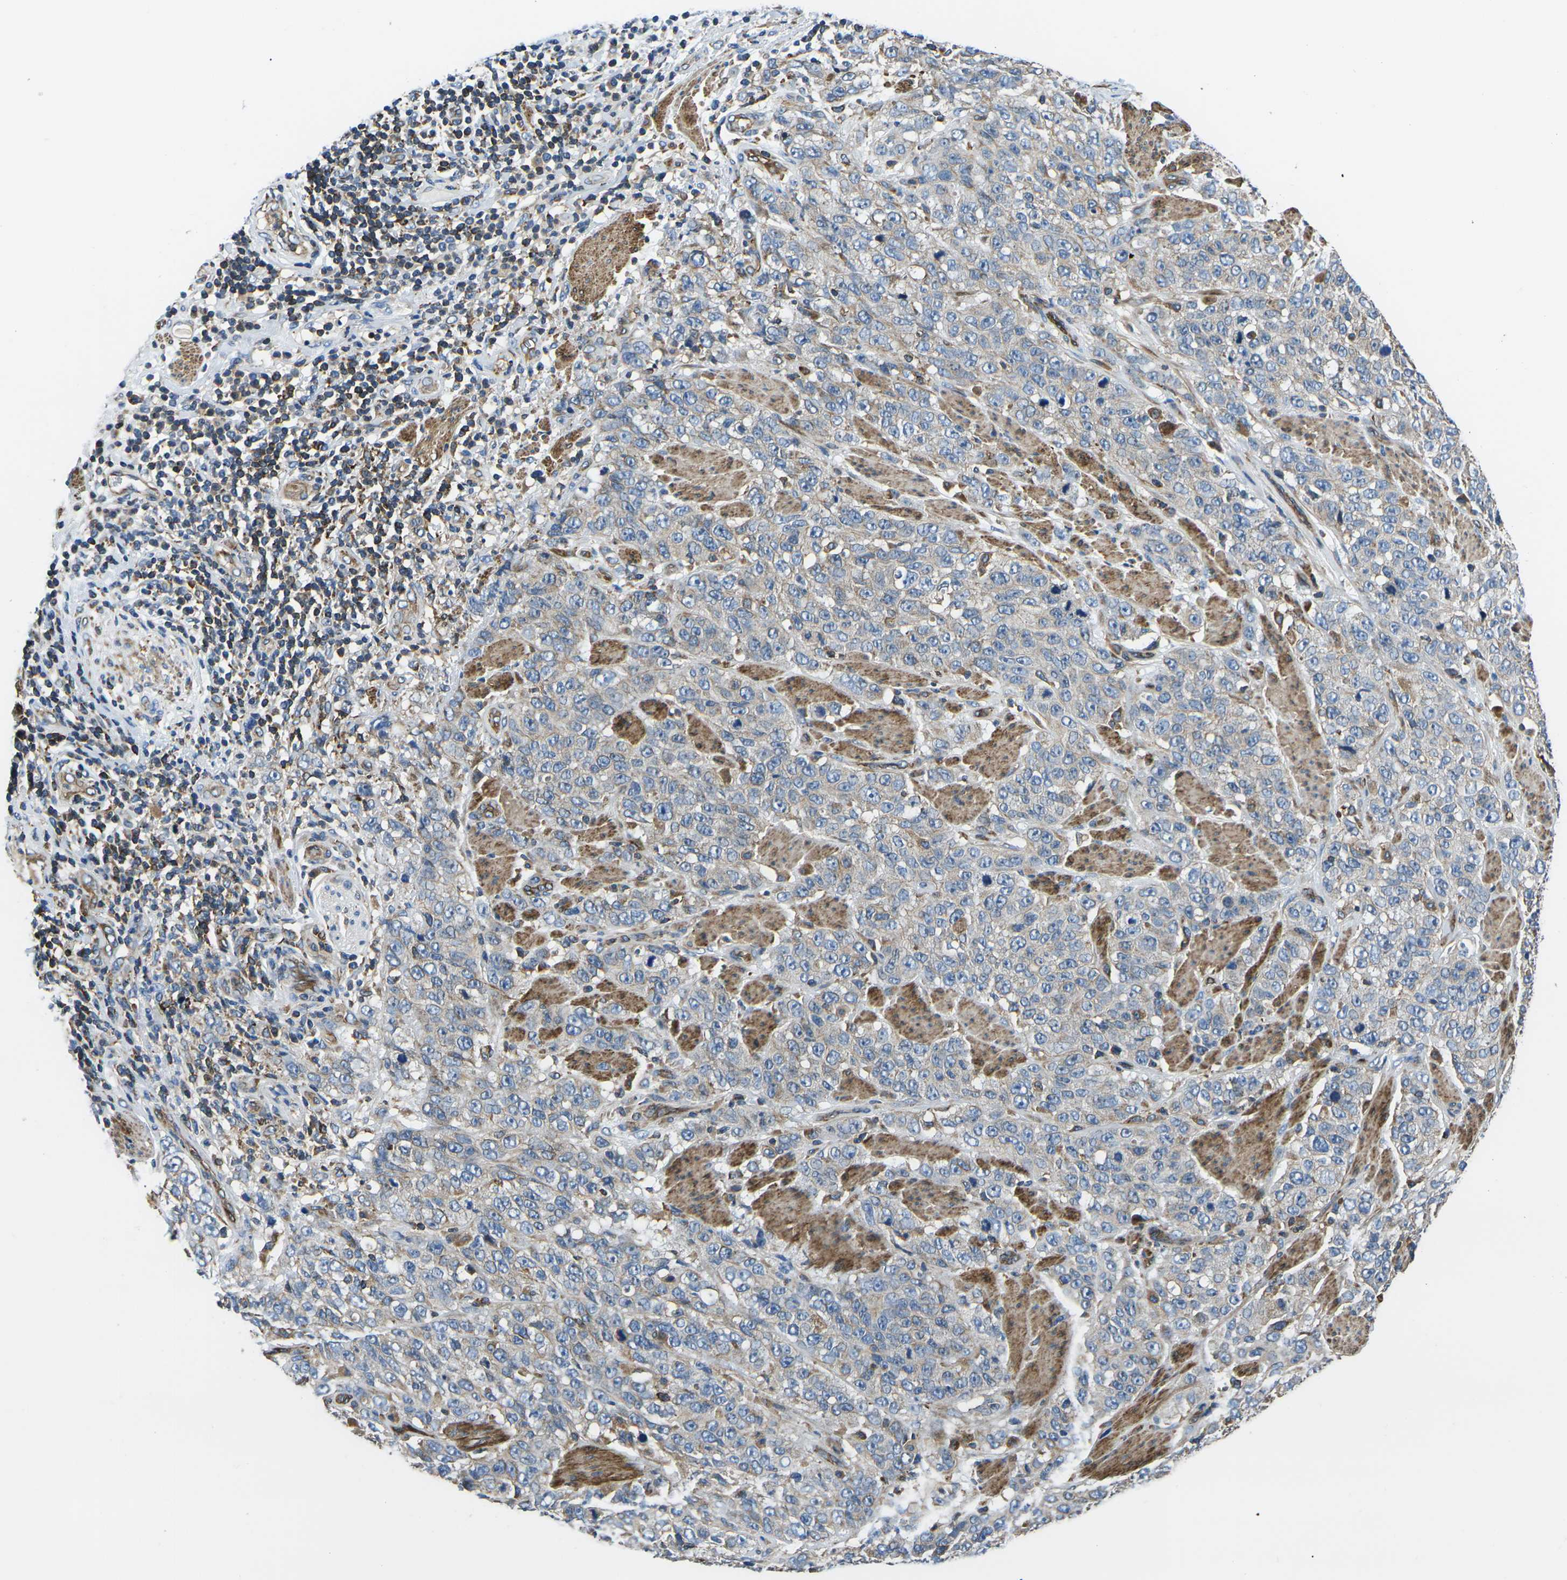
{"staining": {"intensity": "weak", "quantity": "25%-75%", "location": "cytoplasmic/membranous"}, "tissue": "stomach cancer", "cell_type": "Tumor cells", "image_type": "cancer", "snomed": [{"axis": "morphology", "description": "Adenocarcinoma, NOS"}, {"axis": "topography", "description": "Stomach"}], "caption": "Protein analysis of stomach adenocarcinoma tissue shows weak cytoplasmic/membranous expression in approximately 25%-75% of tumor cells. (DAB IHC with brightfield microscopy, high magnification).", "gene": "KCNJ15", "patient": {"sex": "male", "age": 48}}